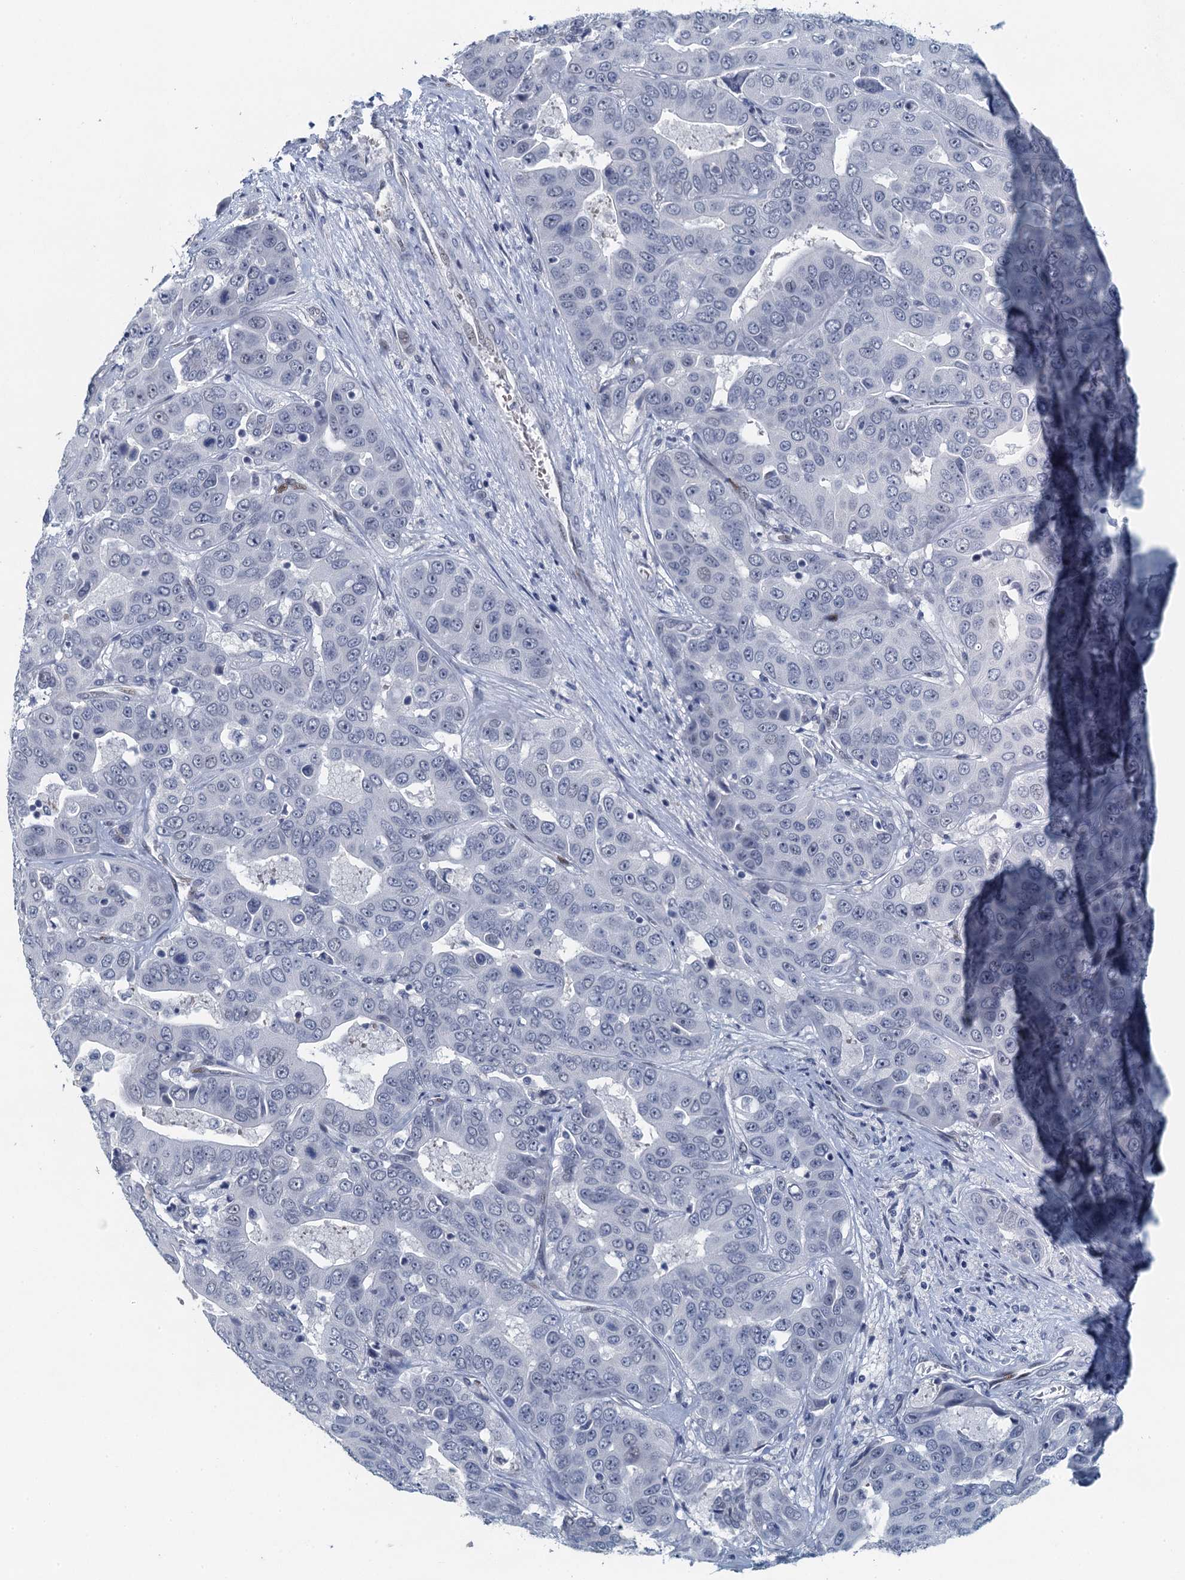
{"staining": {"intensity": "negative", "quantity": "none", "location": "none"}, "tissue": "liver cancer", "cell_type": "Tumor cells", "image_type": "cancer", "snomed": [{"axis": "morphology", "description": "Cholangiocarcinoma"}, {"axis": "topography", "description": "Liver"}], "caption": "Protein analysis of liver cholangiocarcinoma shows no significant staining in tumor cells. Brightfield microscopy of IHC stained with DAB (brown) and hematoxylin (blue), captured at high magnification.", "gene": "TTLL9", "patient": {"sex": "female", "age": 52}}